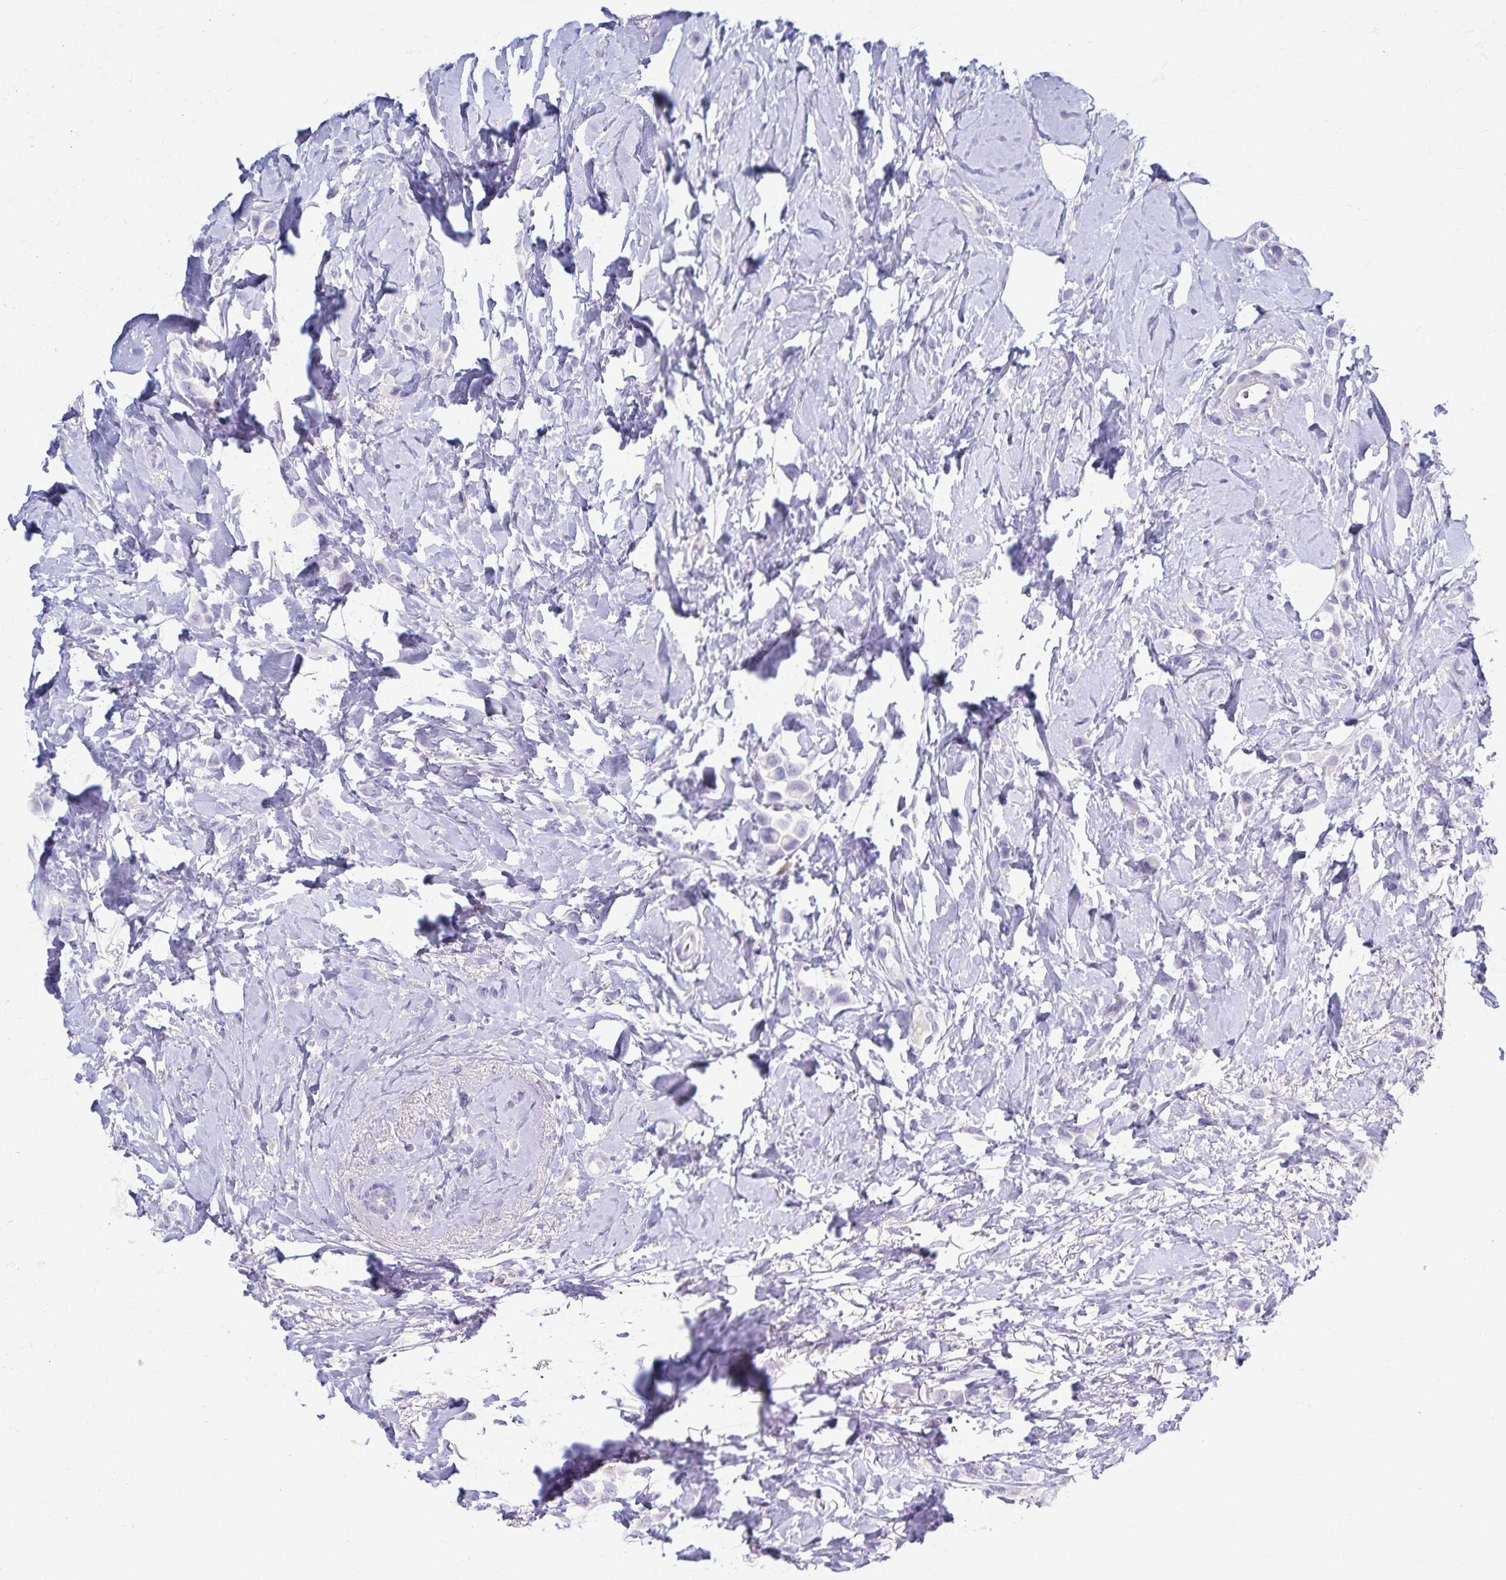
{"staining": {"intensity": "negative", "quantity": "none", "location": "none"}, "tissue": "breast cancer", "cell_type": "Tumor cells", "image_type": "cancer", "snomed": [{"axis": "morphology", "description": "Lobular carcinoma"}, {"axis": "topography", "description": "Breast"}], "caption": "Immunohistochemistry photomicrograph of neoplastic tissue: human breast lobular carcinoma stained with DAB exhibits no significant protein positivity in tumor cells.", "gene": "TMEM60", "patient": {"sex": "female", "age": 66}}